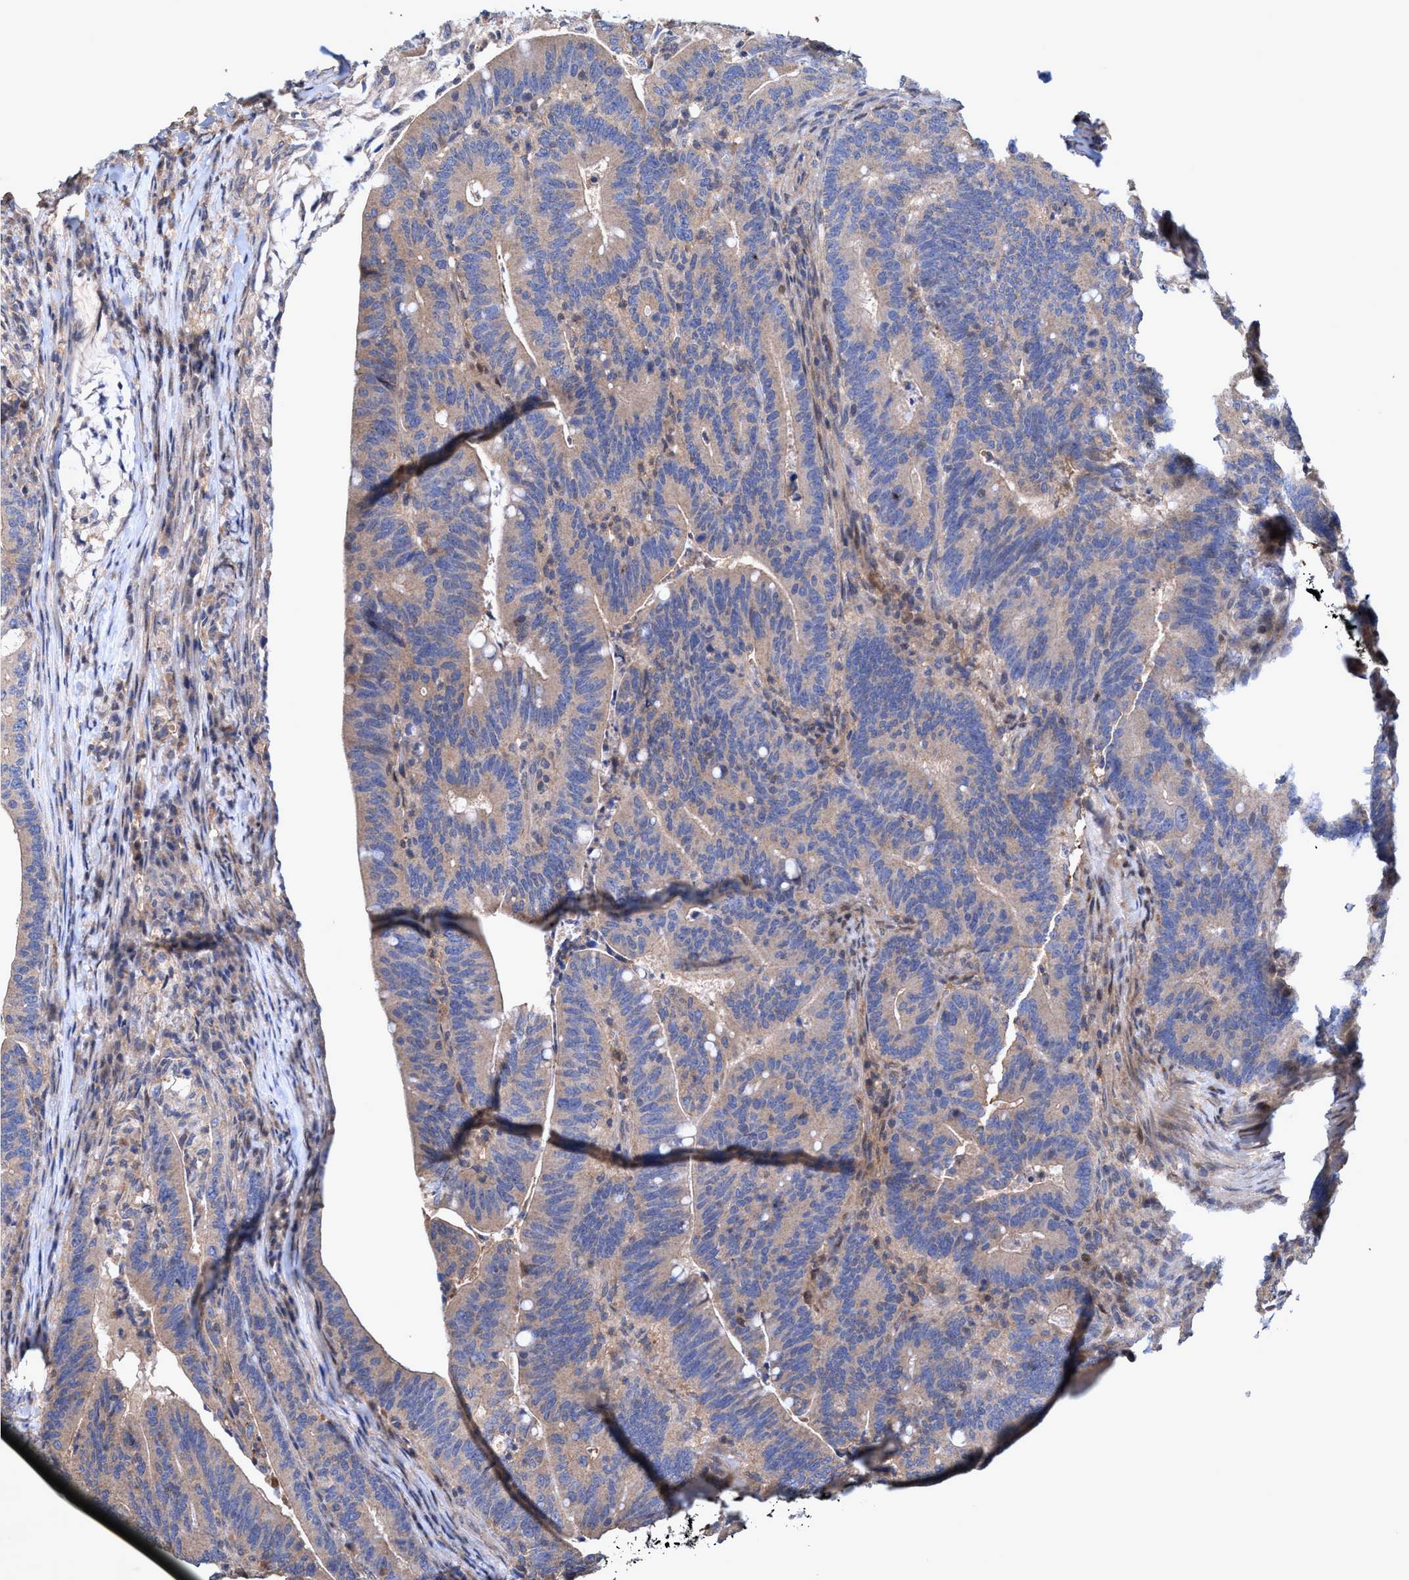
{"staining": {"intensity": "weak", "quantity": ">75%", "location": "cytoplasmic/membranous"}, "tissue": "colorectal cancer", "cell_type": "Tumor cells", "image_type": "cancer", "snomed": [{"axis": "morphology", "description": "Adenocarcinoma, NOS"}, {"axis": "topography", "description": "Colon"}], "caption": "Protein staining shows weak cytoplasmic/membranous expression in about >75% of tumor cells in adenocarcinoma (colorectal).", "gene": "ZNF677", "patient": {"sex": "female", "age": 66}}